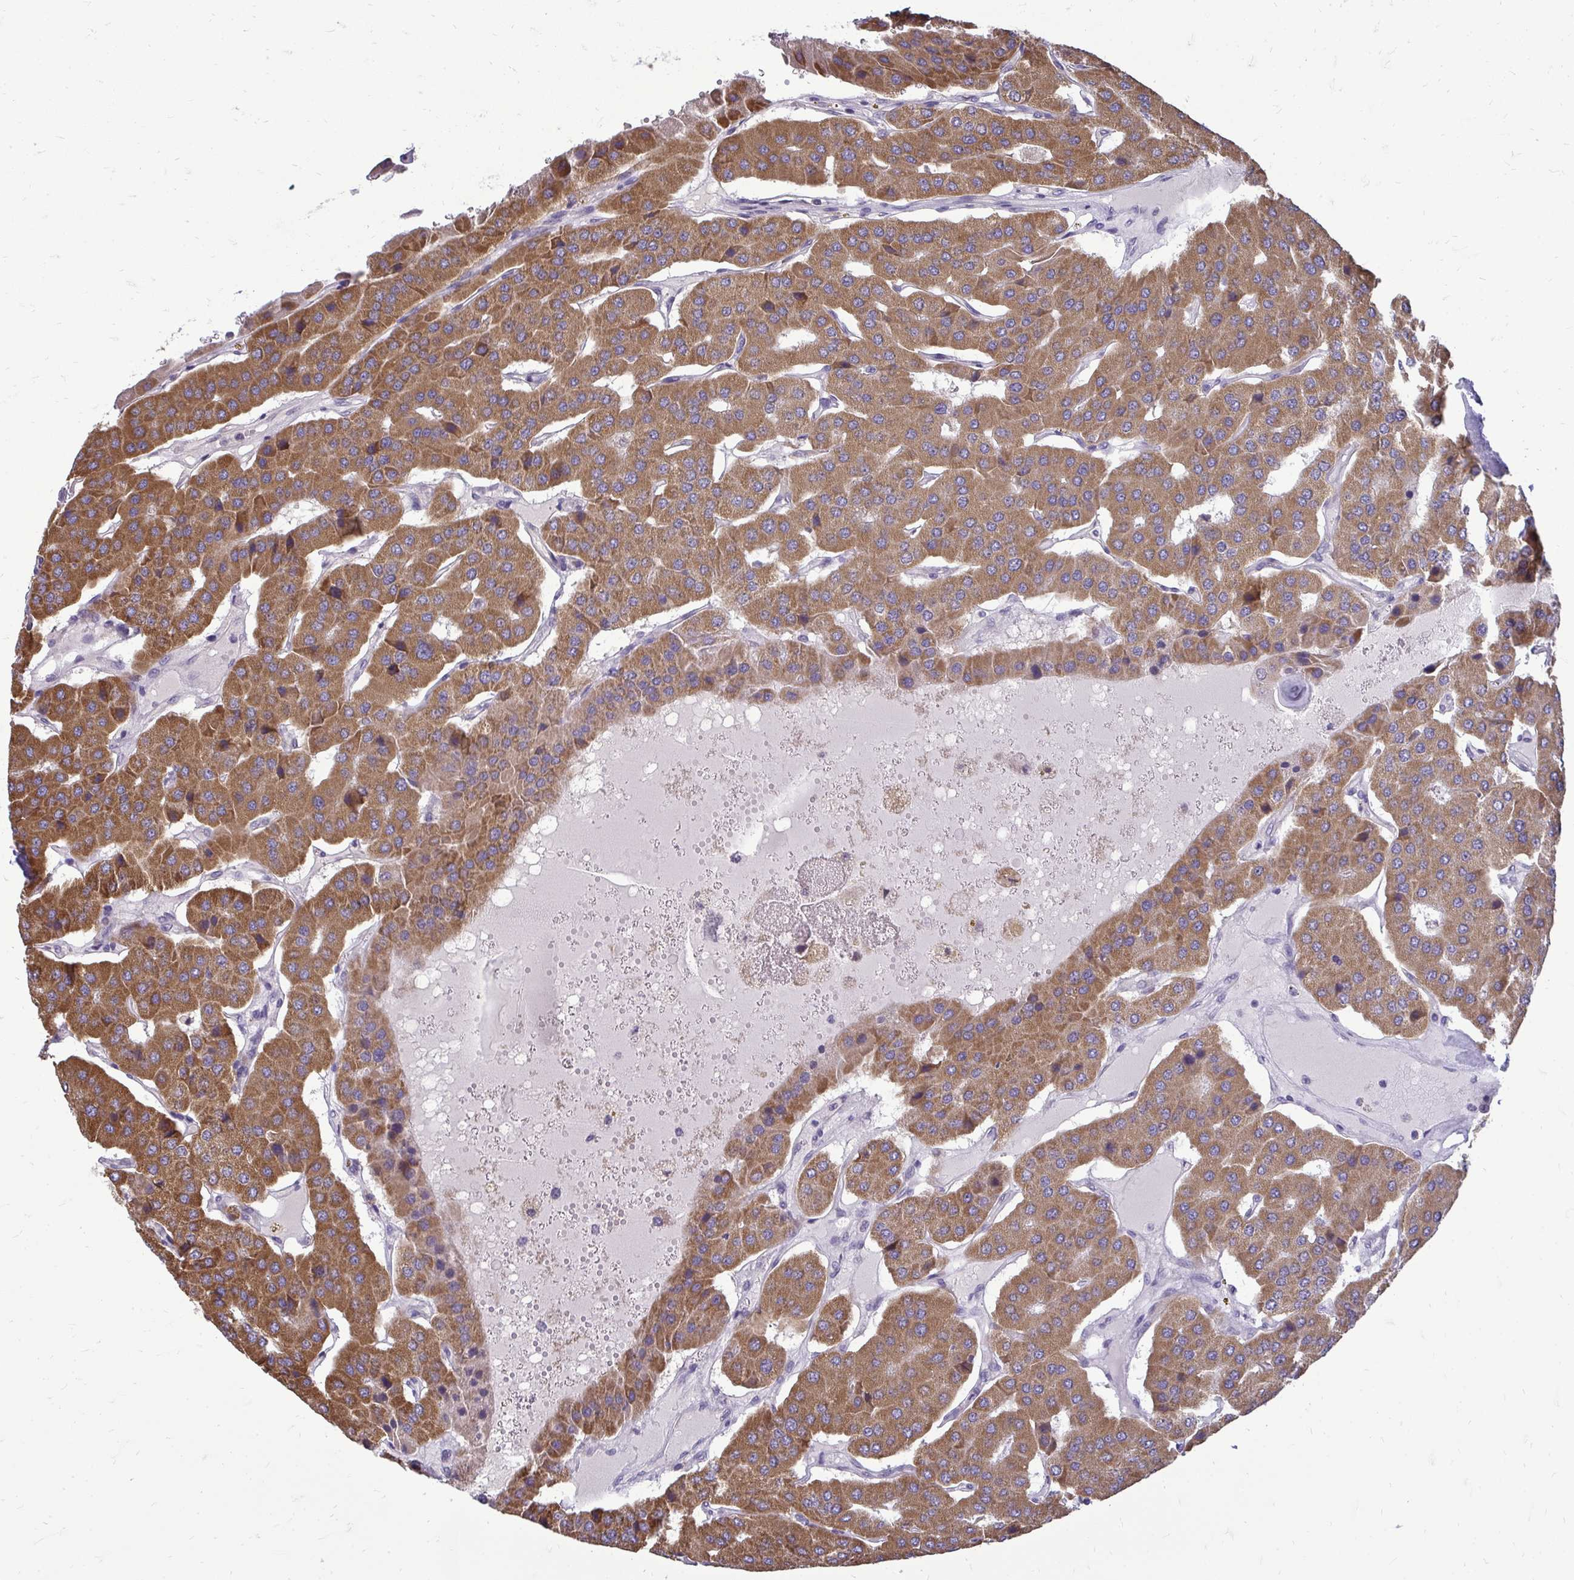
{"staining": {"intensity": "moderate", "quantity": ">75%", "location": "cytoplasmic/membranous"}, "tissue": "parathyroid gland", "cell_type": "Glandular cells", "image_type": "normal", "snomed": [{"axis": "morphology", "description": "Normal tissue, NOS"}, {"axis": "morphology", "description": "Adenoma, NOS"}, {"axis": "topography", "description": "Parathyroid gland"}], "caption": "Moderate cytoplasmic/membranous expression is identified in approximately >75% of glandular cells in unremarkable parathyroid gland. (DAB IHC, brown staining for protein, blue staining for nuclei).", "gene": "RPLP2", "patient": {"sex": "female", "age": 86}}